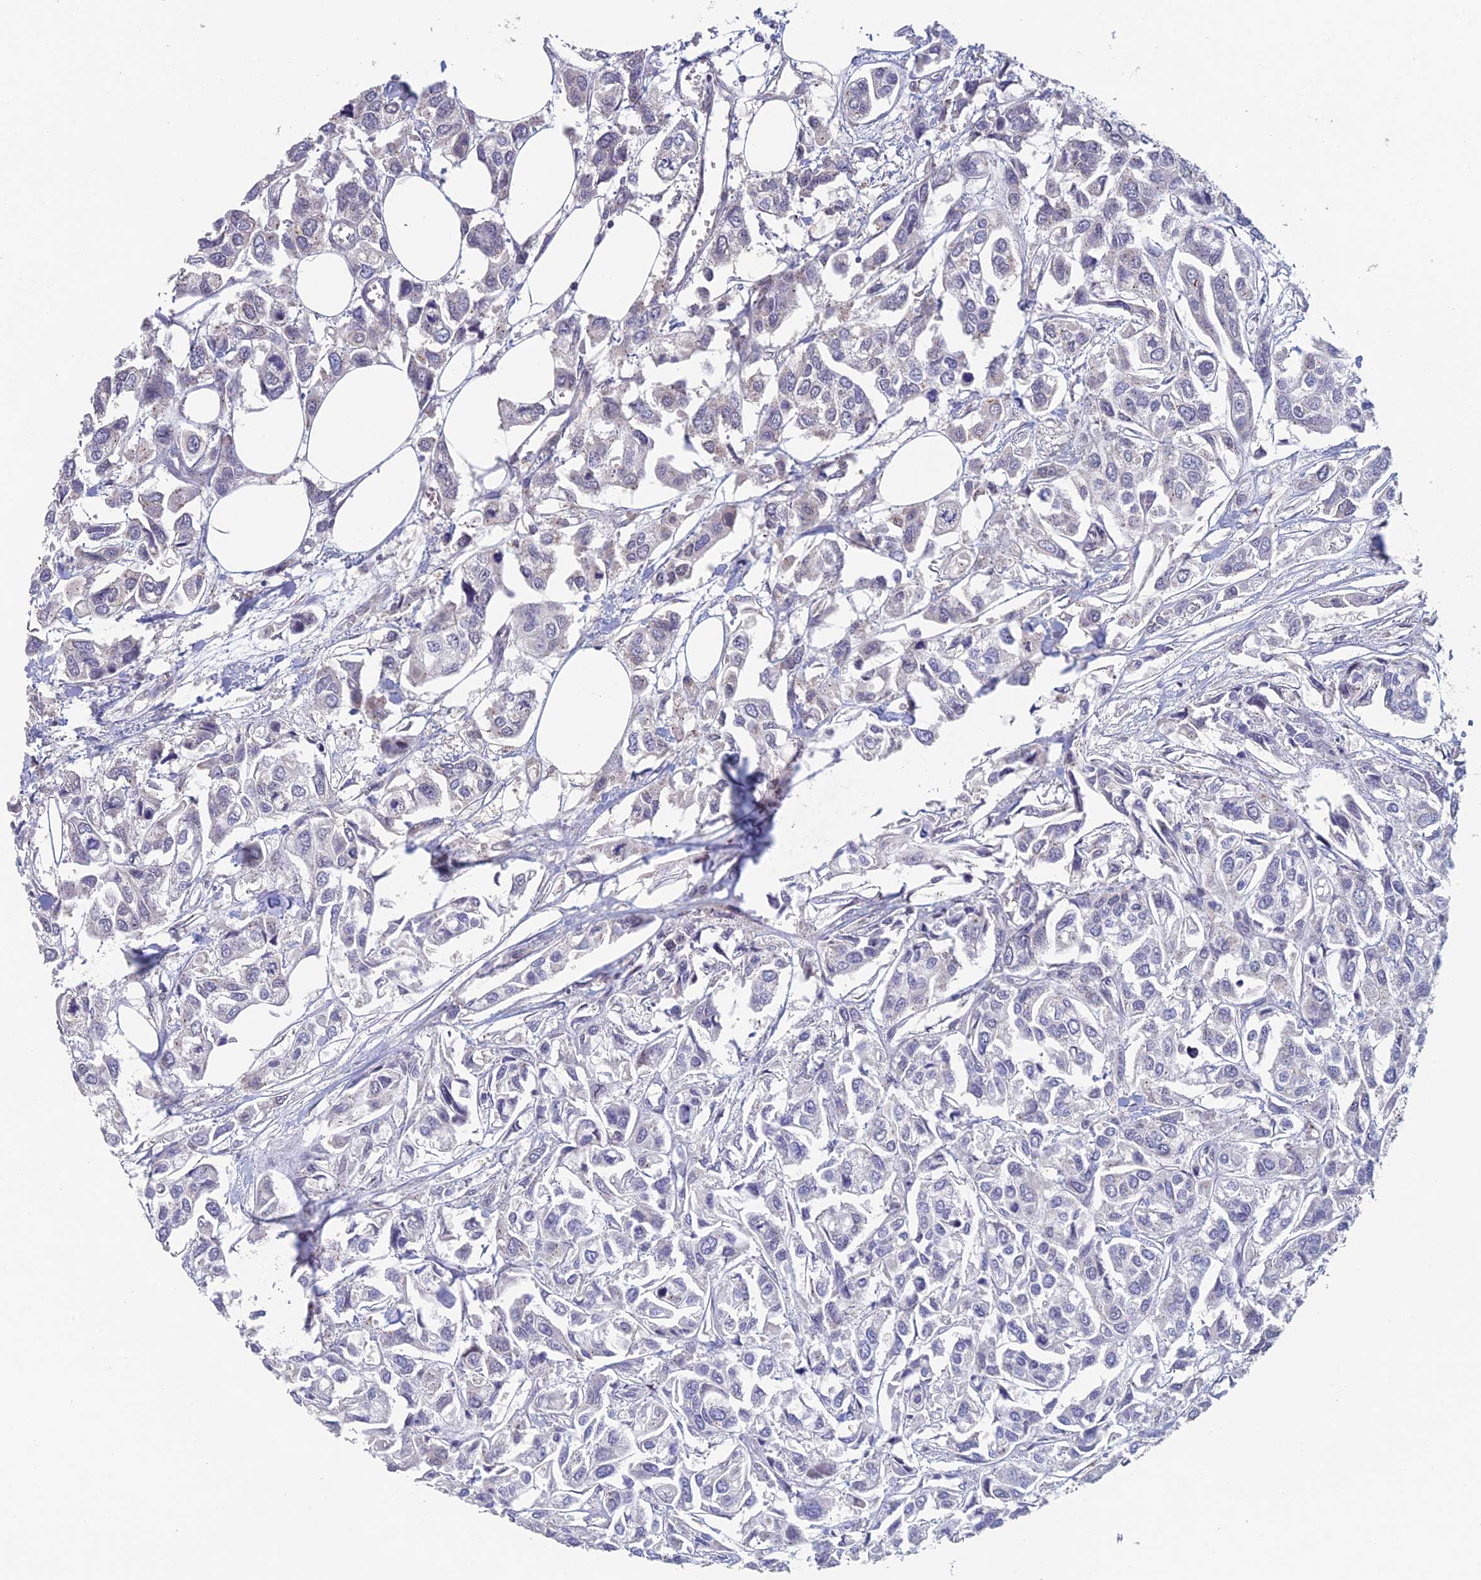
{"staining": {"intensity": "negative", "quantity": "none", "location": "none"}, "tissue": "urothelial cancer", "cell_type": "Tumor cells", "image_type": "cancer", "snomed": [{"axis": "morphology", "description": "Urothelial carcinoma, High grade"}, {"axis": "topography", "description": "Urinary bladder"}], "caption": "Urothelial carcinoma (high-grade) stained for a protein using immunohistochemistry reveals no expression tumor cells.", "gene": "SRA1", "patient": {"sex": "male", "age": 67}}